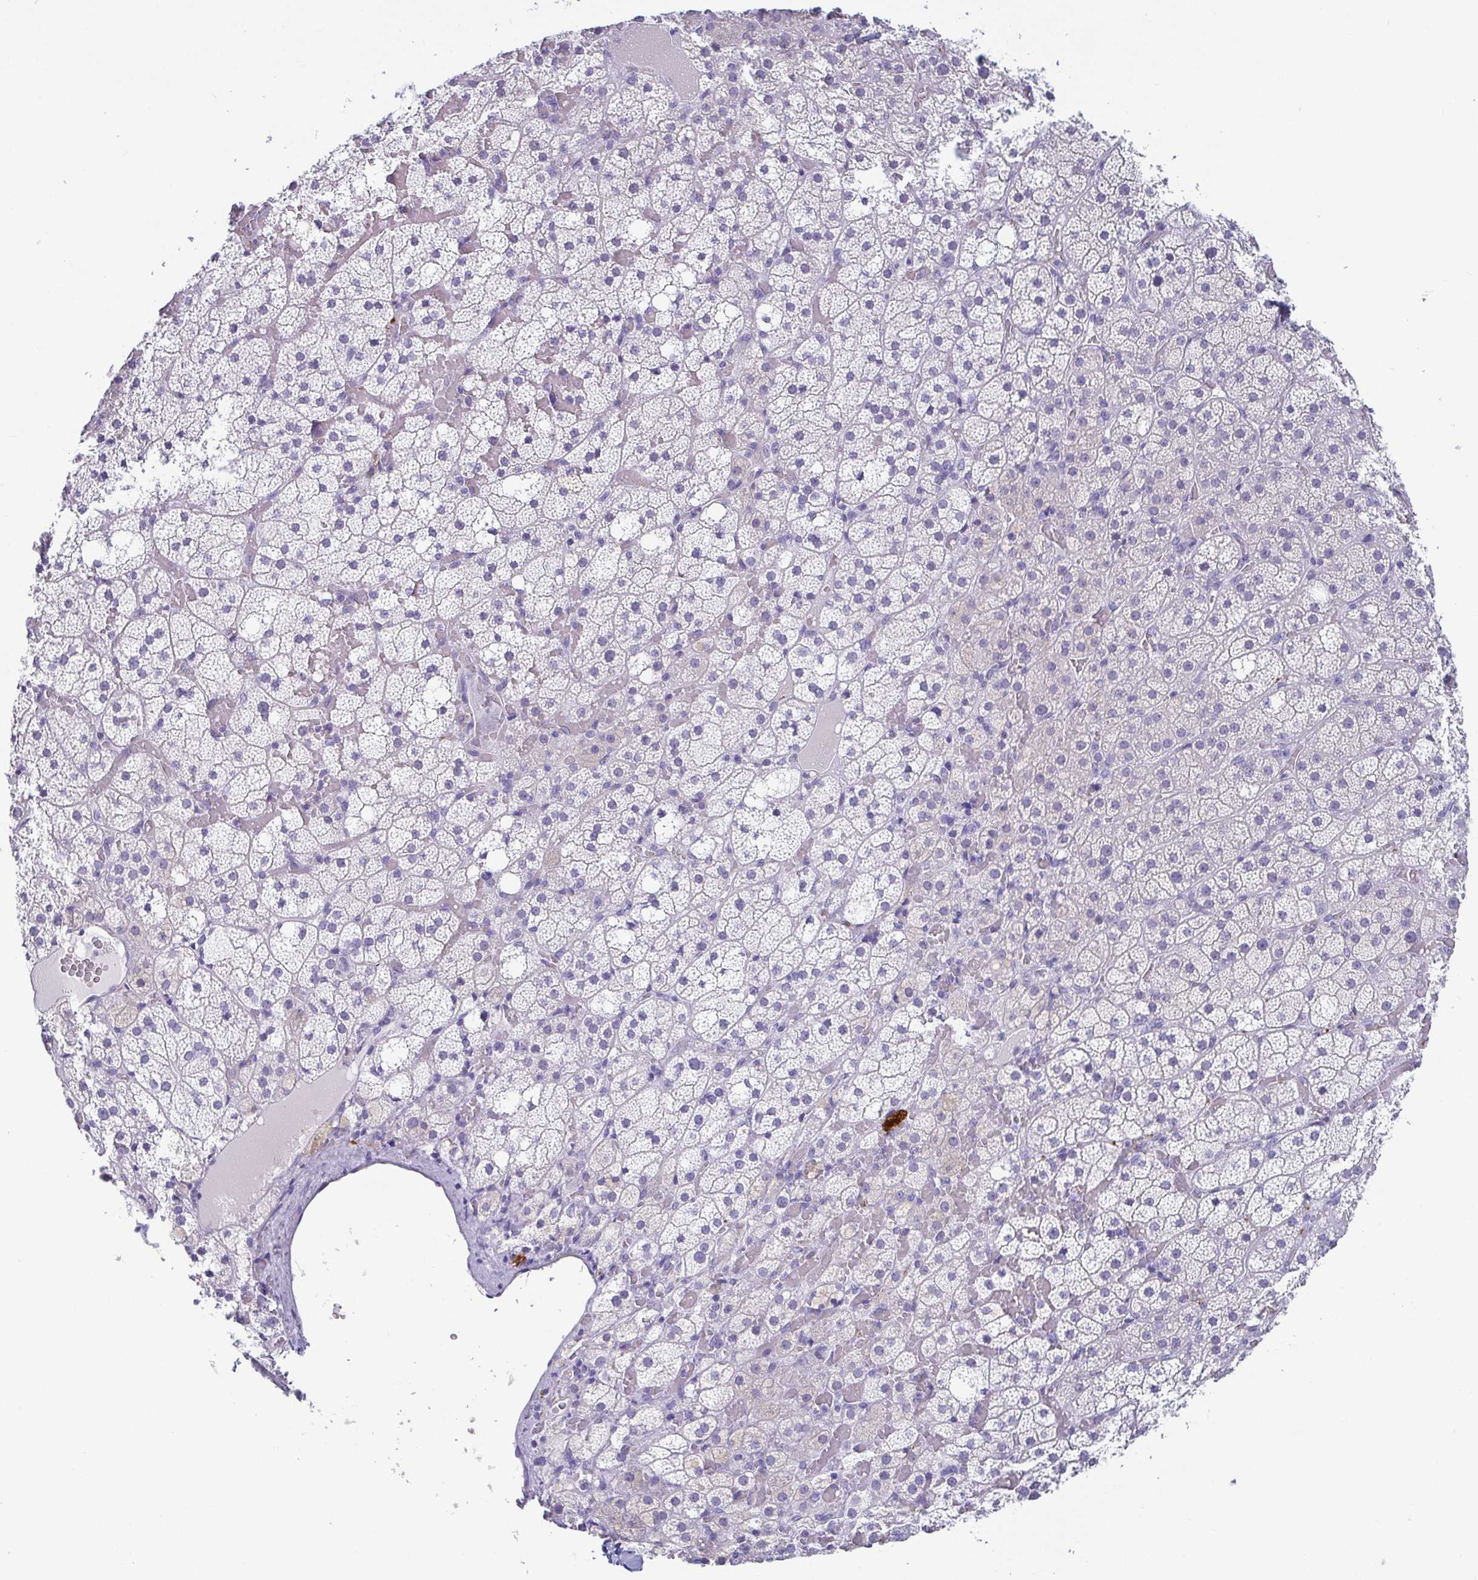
{"staining": {"intensity": "negative", "quantity": "none", "location": "none"}, "tissue": "adrenal gland", "cell_type": "Glandular cells", "image_type": "normal", "snomed": [{"axis": "morphology", "description": "Normal tissue, NOS"}, {"axis": "topography", "description": "Adrenal gland"}], "caption": "This is an immunohistochemistry image of benign human adrenal gland. There is no expression in glandular cells.", "gene": "SCGN", "patient": {"sex": "male", "age": 53}}